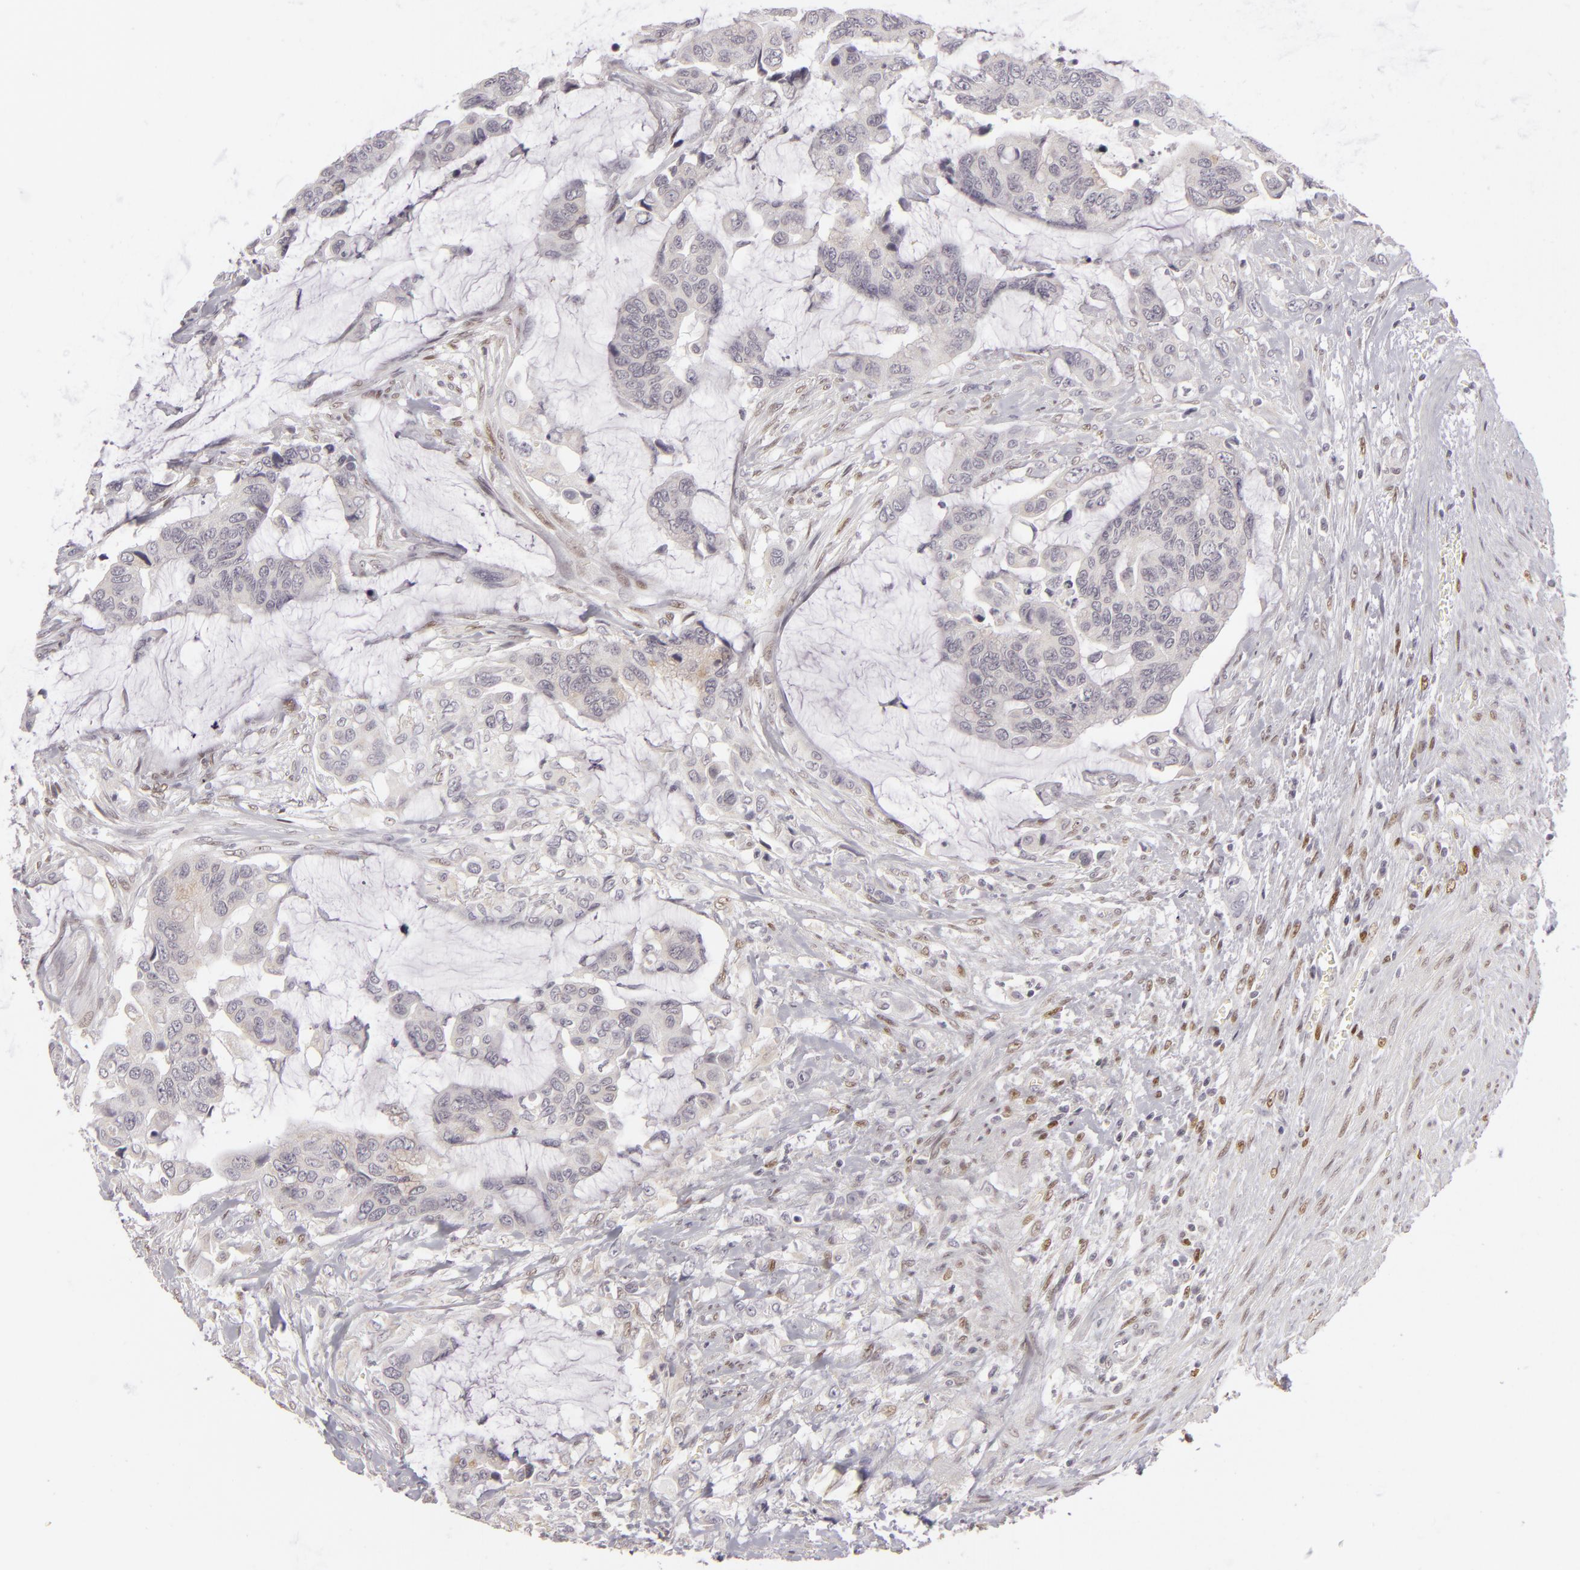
{"staining": {"intensity": "weak", "quantity": "<25%", "location": "cytoplasmic/membranous"}, "tissue": "colorectal cancer", "cell_type": "Tumor cells", "image_type": "cancer", "snomed": [{"axis": "morphology", "description": "Adenocarcinoma, NOS"}, {"axis": "topography", "description": "Rectum"}], "caption": "IHC photomicrograph of colorectal cancer (adenocarcinoma) stained for a protein (brown), which exhibits no expression in tumor cells. (Immunohistochemistry, brightfield microscopy, high magnification).", "gene": "SIX1", "patient": {"sex": "female", "age": 59}}